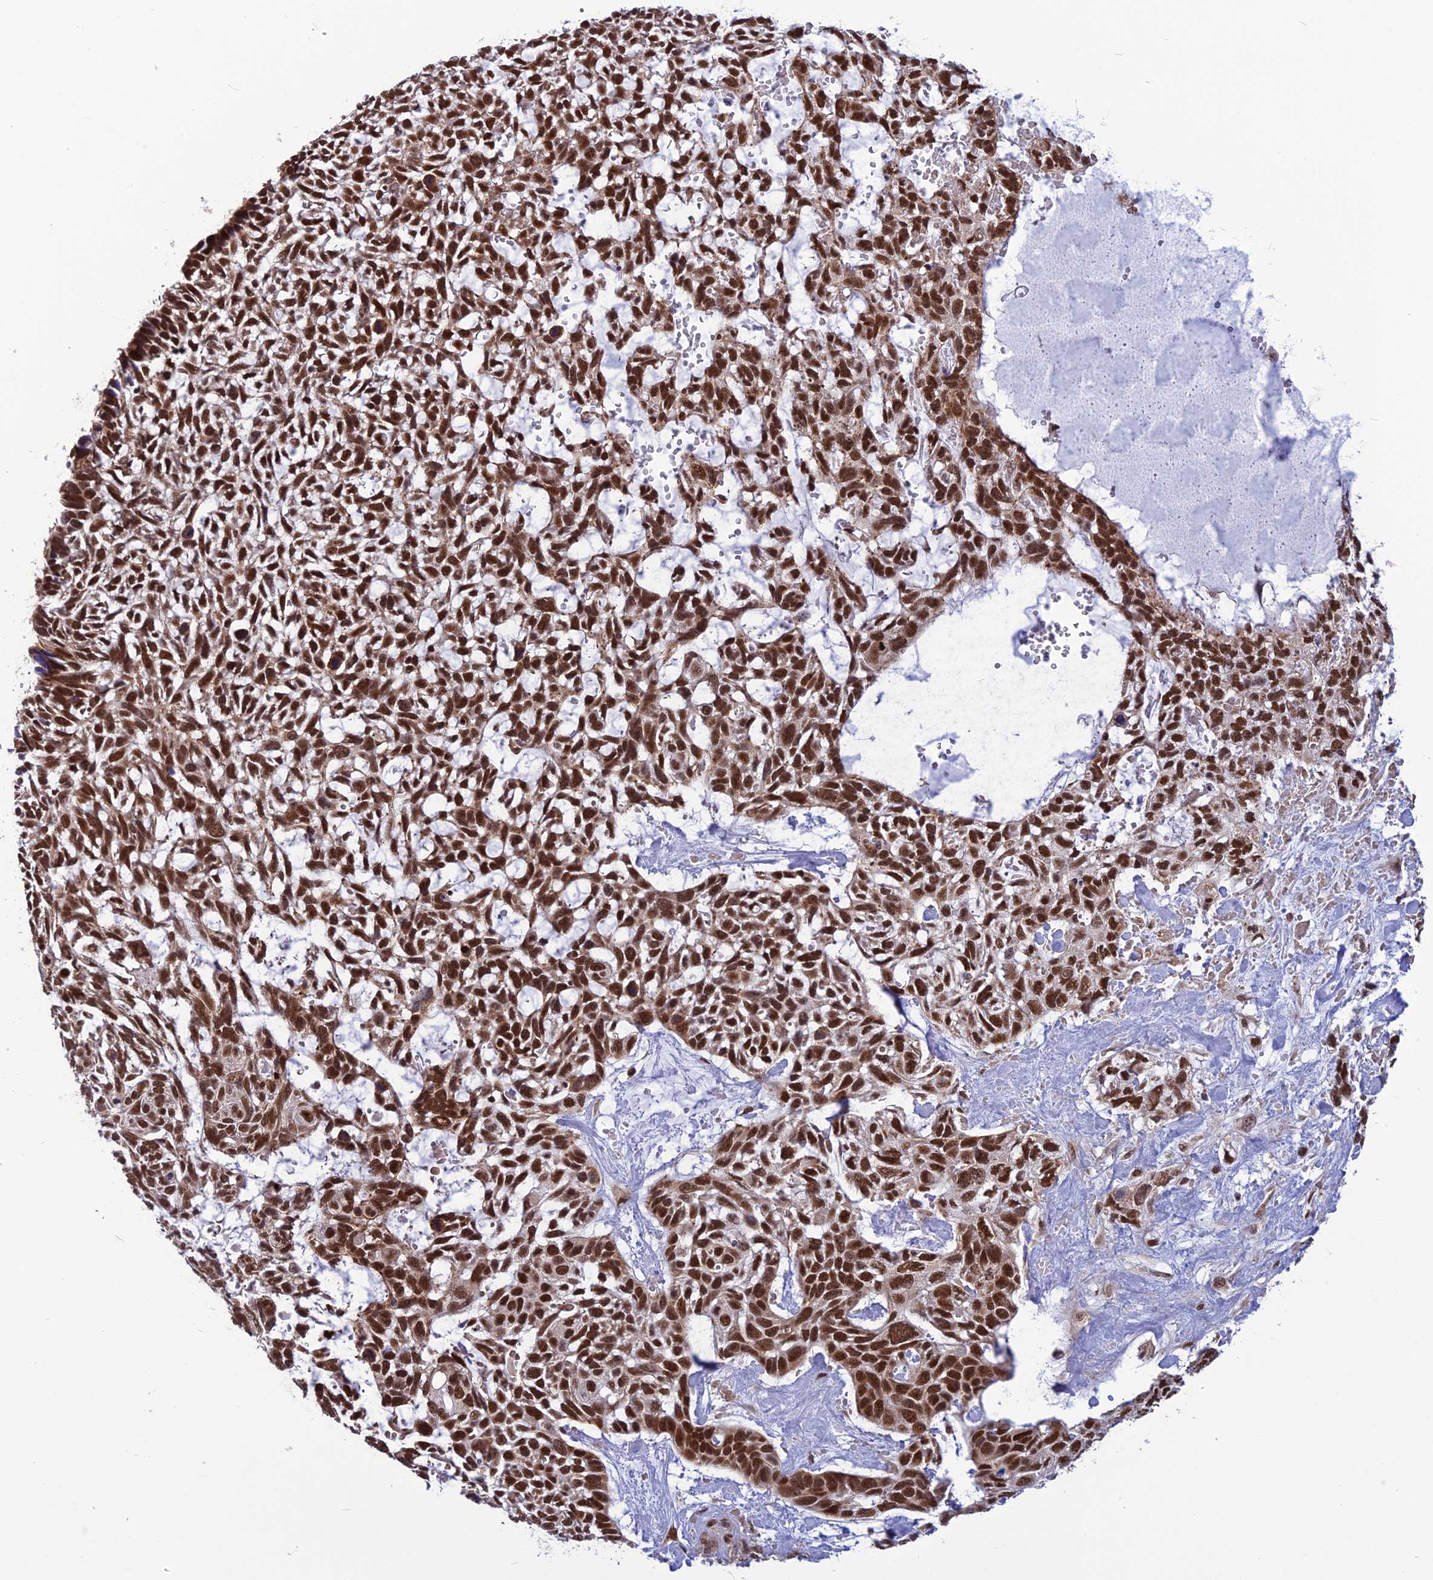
{"staining": {"intensity": "strong", "quantity": ">75%", "location": "nuclear"}, "tissue": "skin cancer", "cell_type": "Tumor cells", "image_type": "cancer", "snomed": [{"axis": "morphology", "description": "Basal cell carcinoma"}, {"axis": "topography", "description": "Skin"}], "caption": "Immunohistochemical staining of human basal cell carcinoma (skin) exhibits strong nuclear protein expression in approximately >75% of tumor cells.", "gene": "RTRAF", "patient": {"sex": "male", "age": 88}}